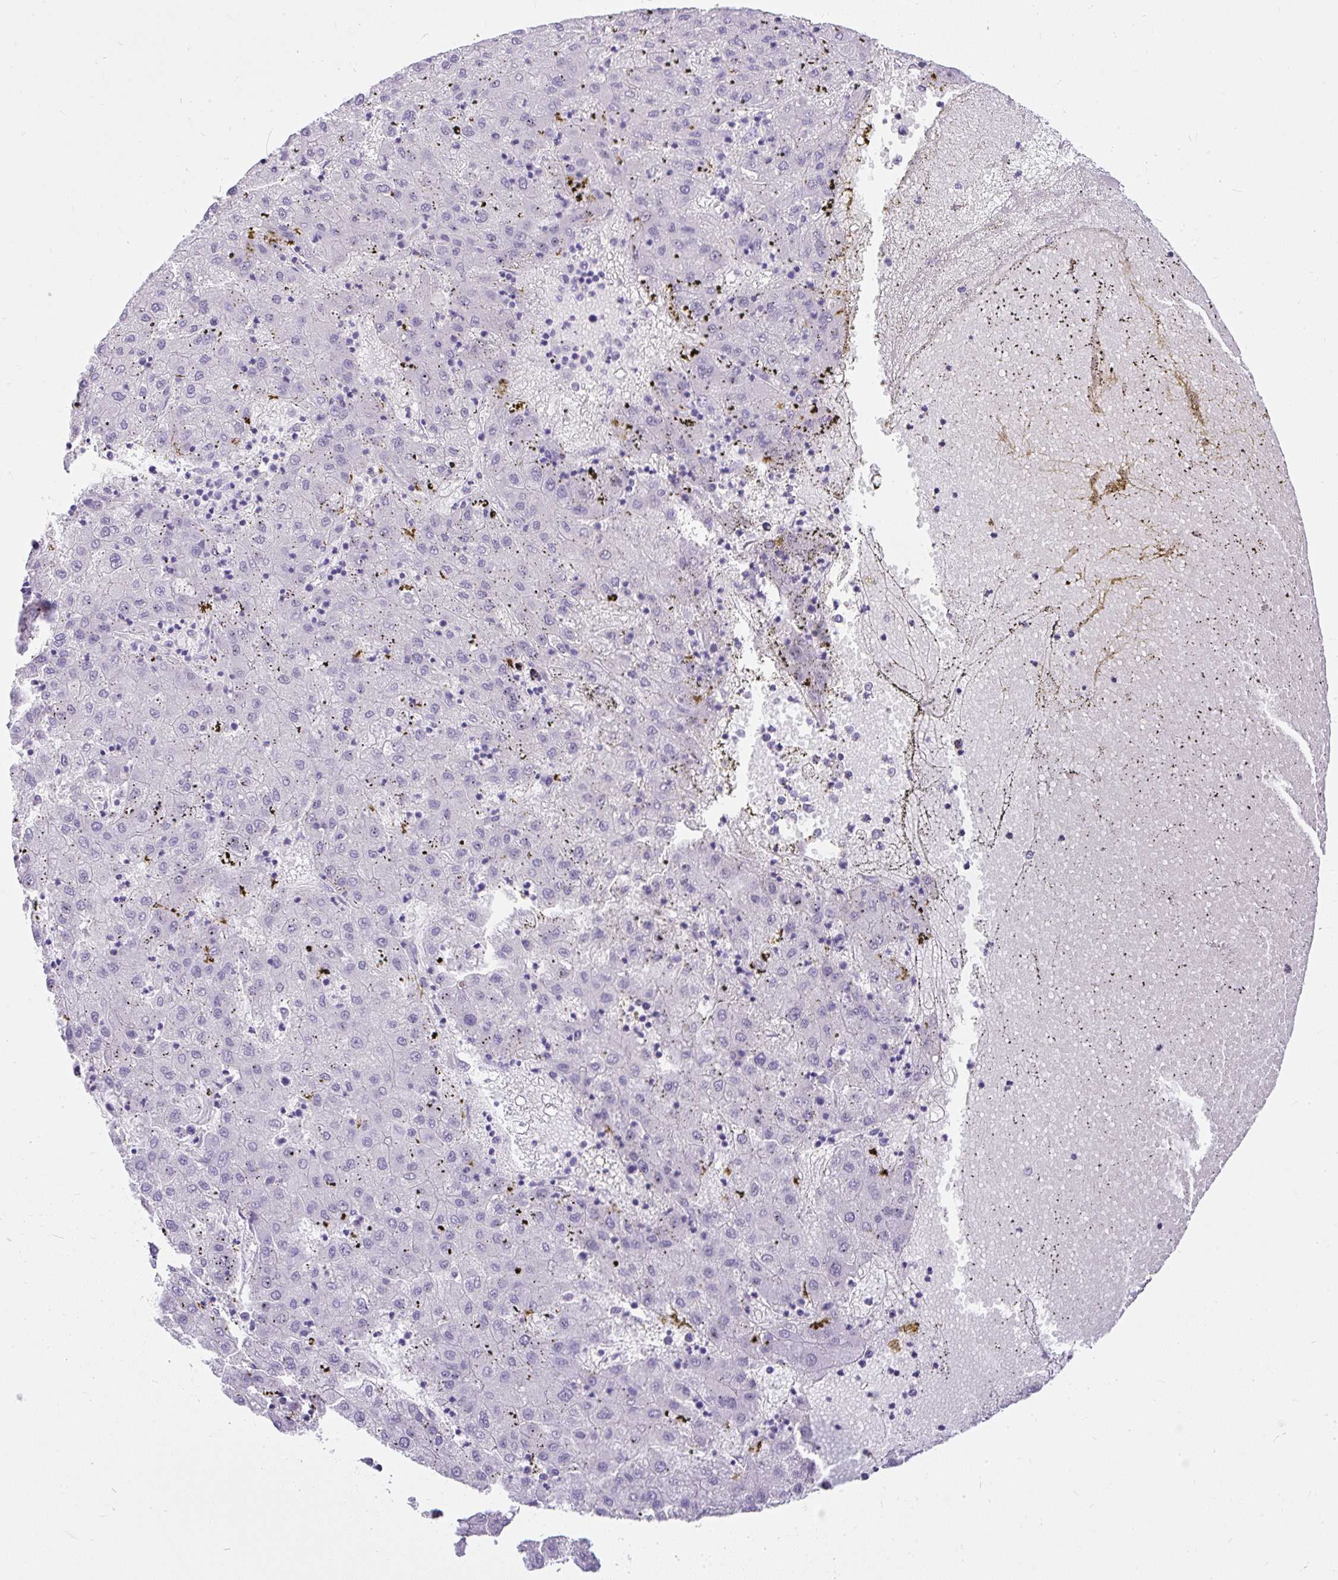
{"staining": {"intensity": "negative", "quantity": "none", "location": "none"}, "tissue": "liver cancer", "cell_type": "Tumor cells", "image_type": "cancer", "snomed": [{"axis": "morphology", "description": "Carcinoma, Hepatocellular, NOS"}, {"axis": "topography", "description": "Liver"}], "caption": "This is an immunohistochemistry photomicrograph of hepatocellular carcinoma (liver). There is no staining in tumor cells.", "gene": "PLCXD2", "patient": {"sex": "male", "age": 72}}